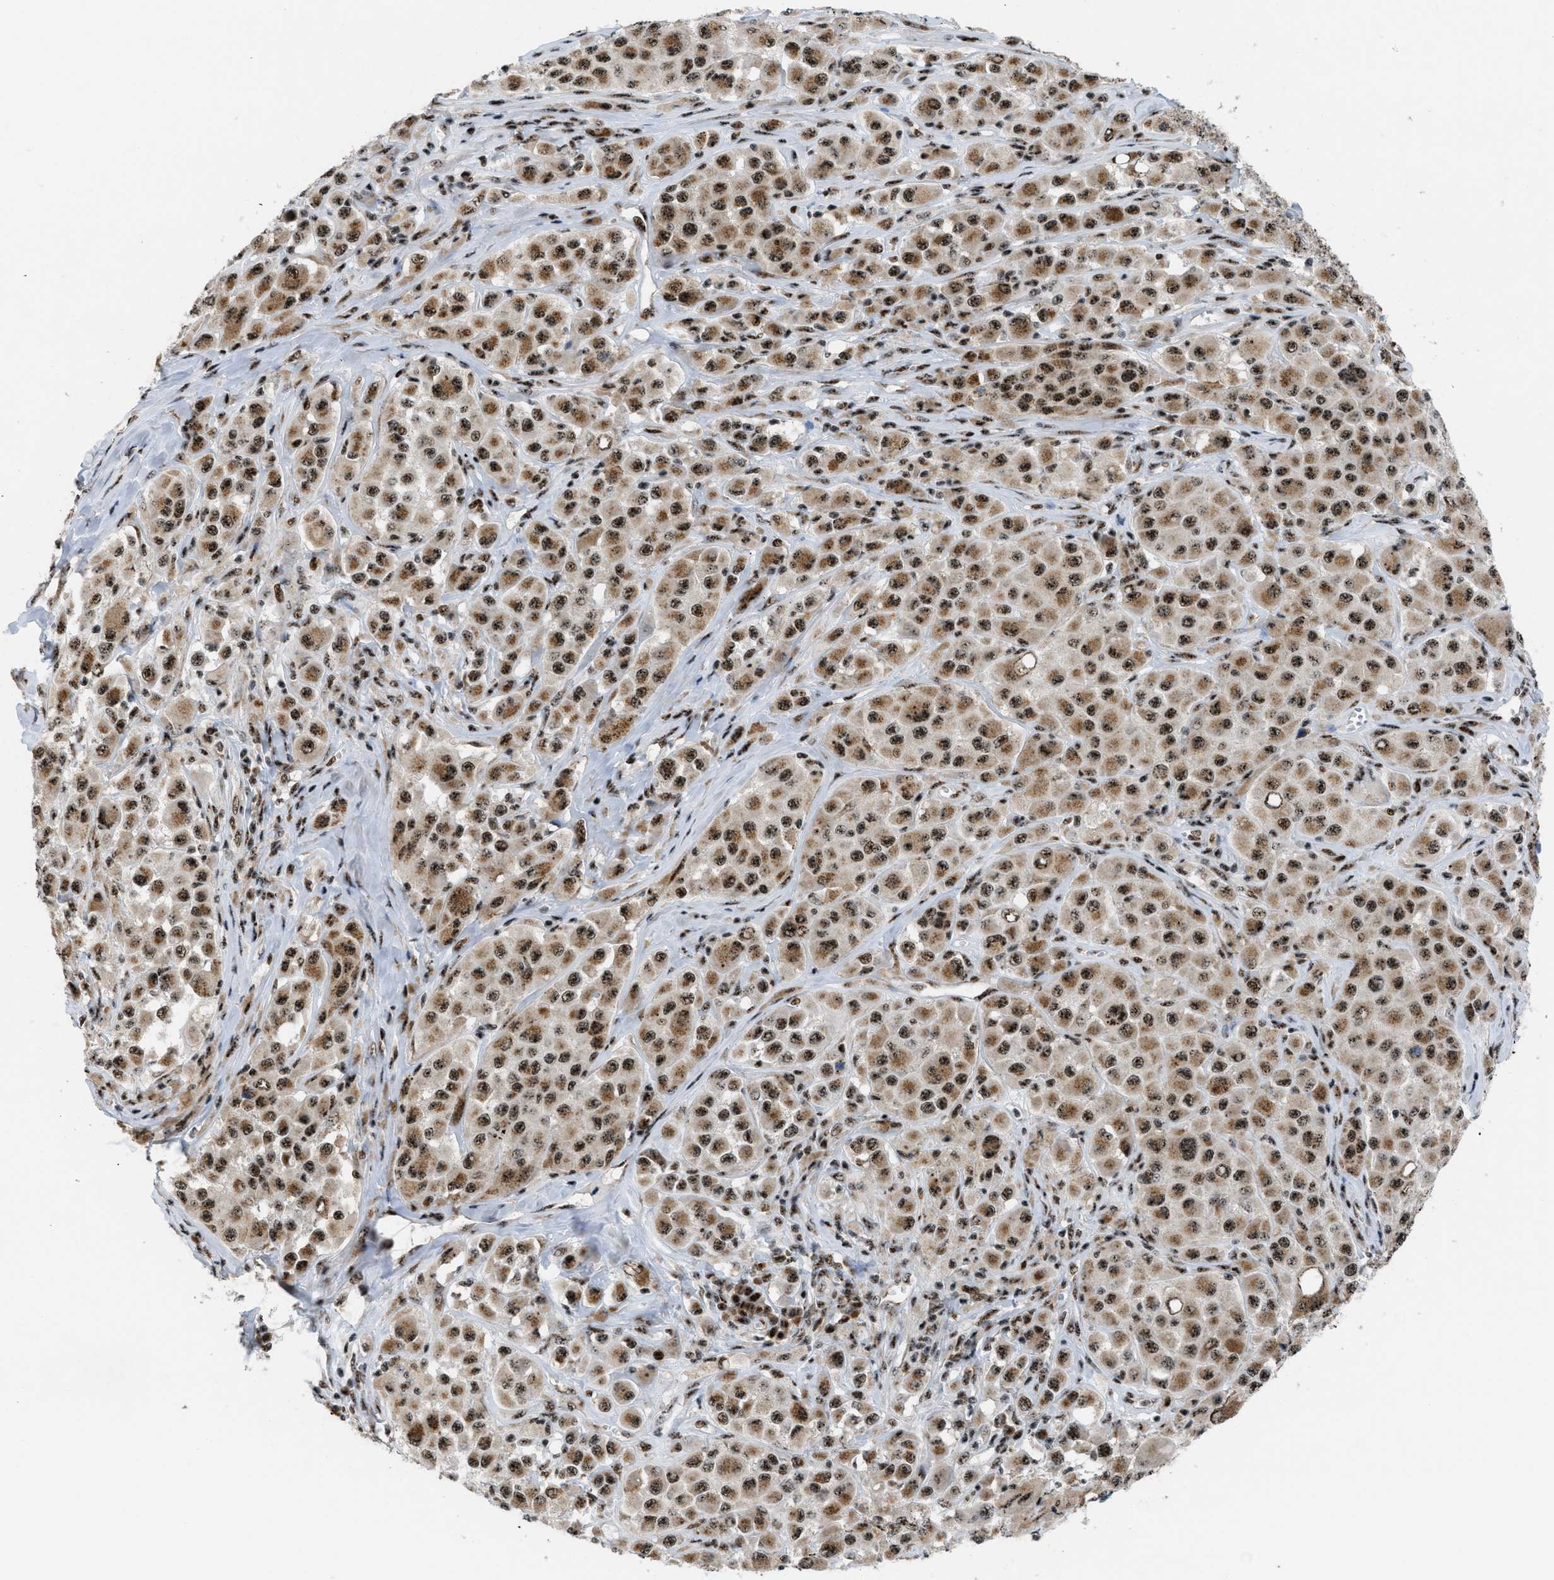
{"staining": {"intensity": "strong", "quantity": ">75%", "location": "cytoplasmic/membranous,nuclear"}, "tissue": "melanoma", "cell_type": "Tumor cells", "image_type": "cancer", "snomed": [{"axis": "morphology", "description": "Malignant melanoma, NOS"}, {"axis": "topography", "description": "Skin"}], "caption": "Protein staining reveals strong cytoplasmic/membranous and nuclear expression in approximately >75% of tumor cells in malignant melanoma. The protein of interest is stained brown, and the nuclei are stained in blue (DAB IHC with brightfield microscopy, high magnification).", "gene": "CDR2", "patient": {"sex": "male", "age": 84}}